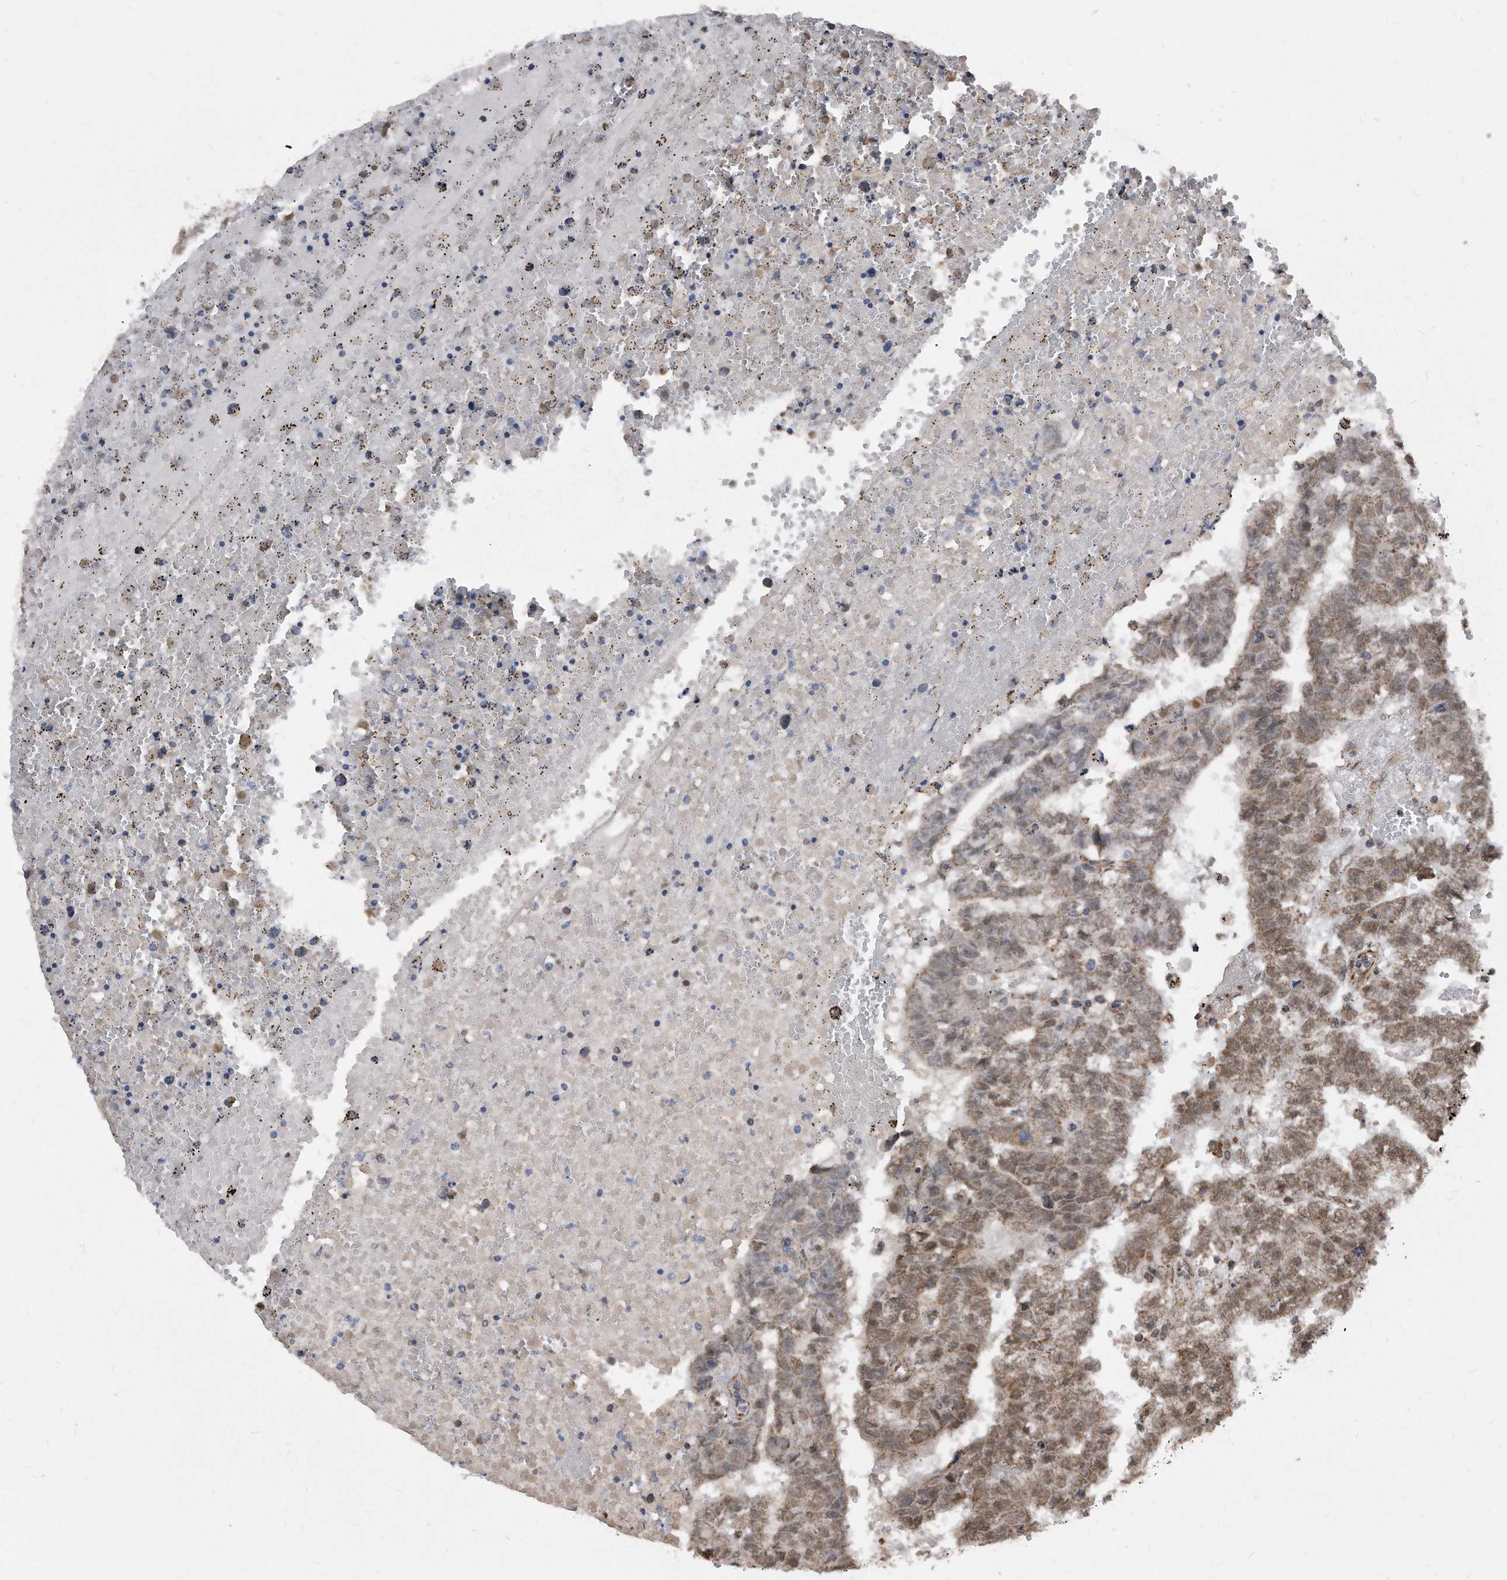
{"staining": {"intensity": "weak", "quantity": "25%-75%", "location": "cytoplasmic/membranous,nuclear"}, "tissue": "testis cancer", "cell_type": "Tumor cells", "image_type": "cancer", "snomed": [{"axis": "morphology", "description": "Carcinoma, Embryonal, NOS"}, {"axis": "topography", "description": "Testis"}], "caption": "Testis embryonal carcinoma stained with DAB immunohistochemistry demonstrates low levels of weak cytoplasmic/membranous and nuclear positivity in approximately 25%-75% of tumor cells. (DAB (3,3'-diaminobenzidine) IHC, brown staining for protein, blue staining for nuclei).", "gene": "DUSP22", "patient": {"sex": "male", "age": 25}}